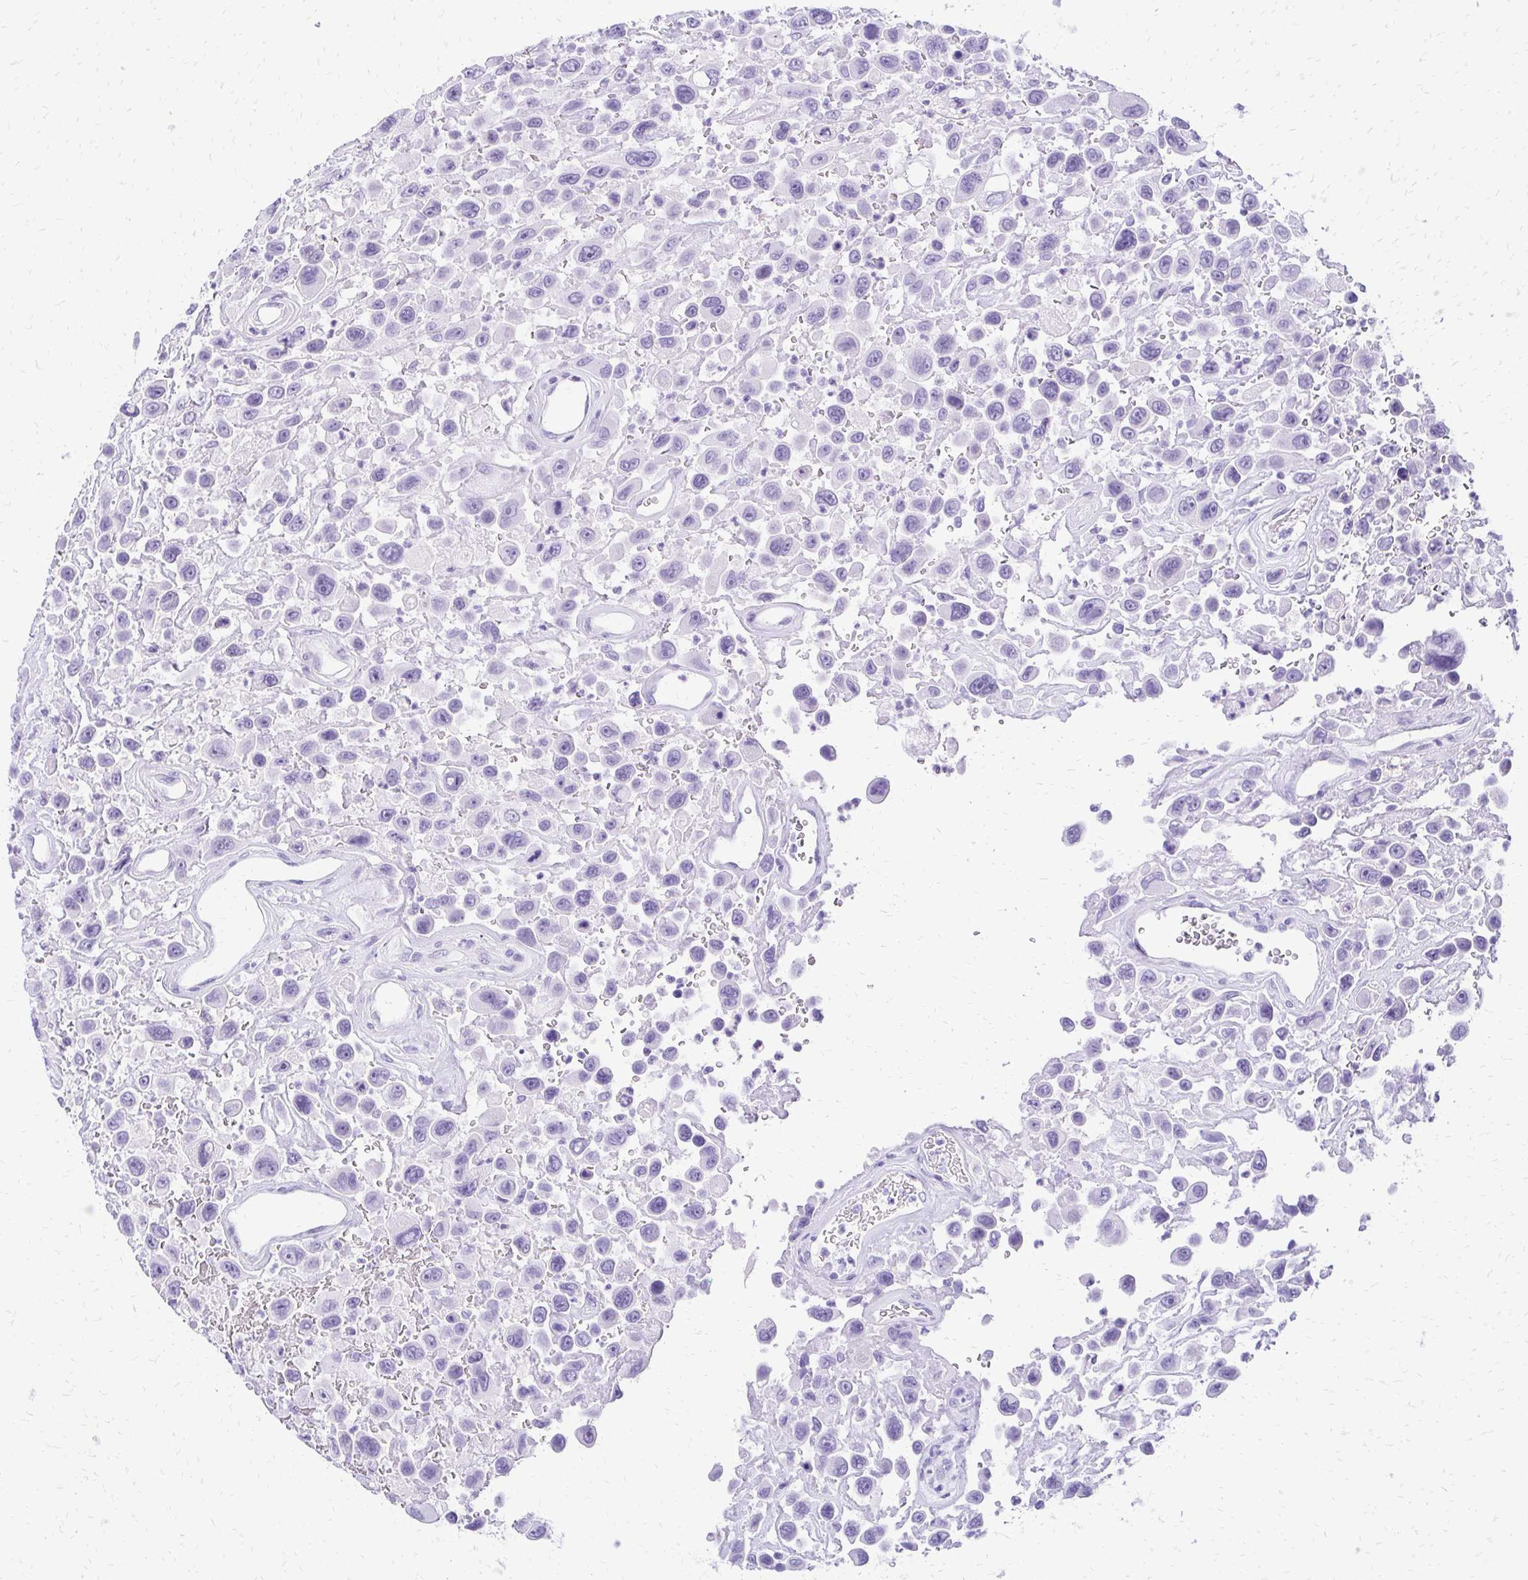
{"staining": {"intensity": "negative", "quantity": "none", "location": "none"}, "tissue": "urothelial cancer", "cell_type": "Tumor cells", "image_type": "cancer", "snomed": [{"axis": "morphology", "description": "Urothelial carcinoma, High grade"}, {"axis": "topography", "description": "Urinary bladder"}], "caption": "Immunohistochemical staining of human high-grade urothelial carcinoma shows no significant staining in tumor cells. (DAB (3,3'-diaminobenzidine) immunohistochemistry with hematoxylin counter stain).", "gene": "SLC32A1", "patient": {"sex": "male", "age": 53}}